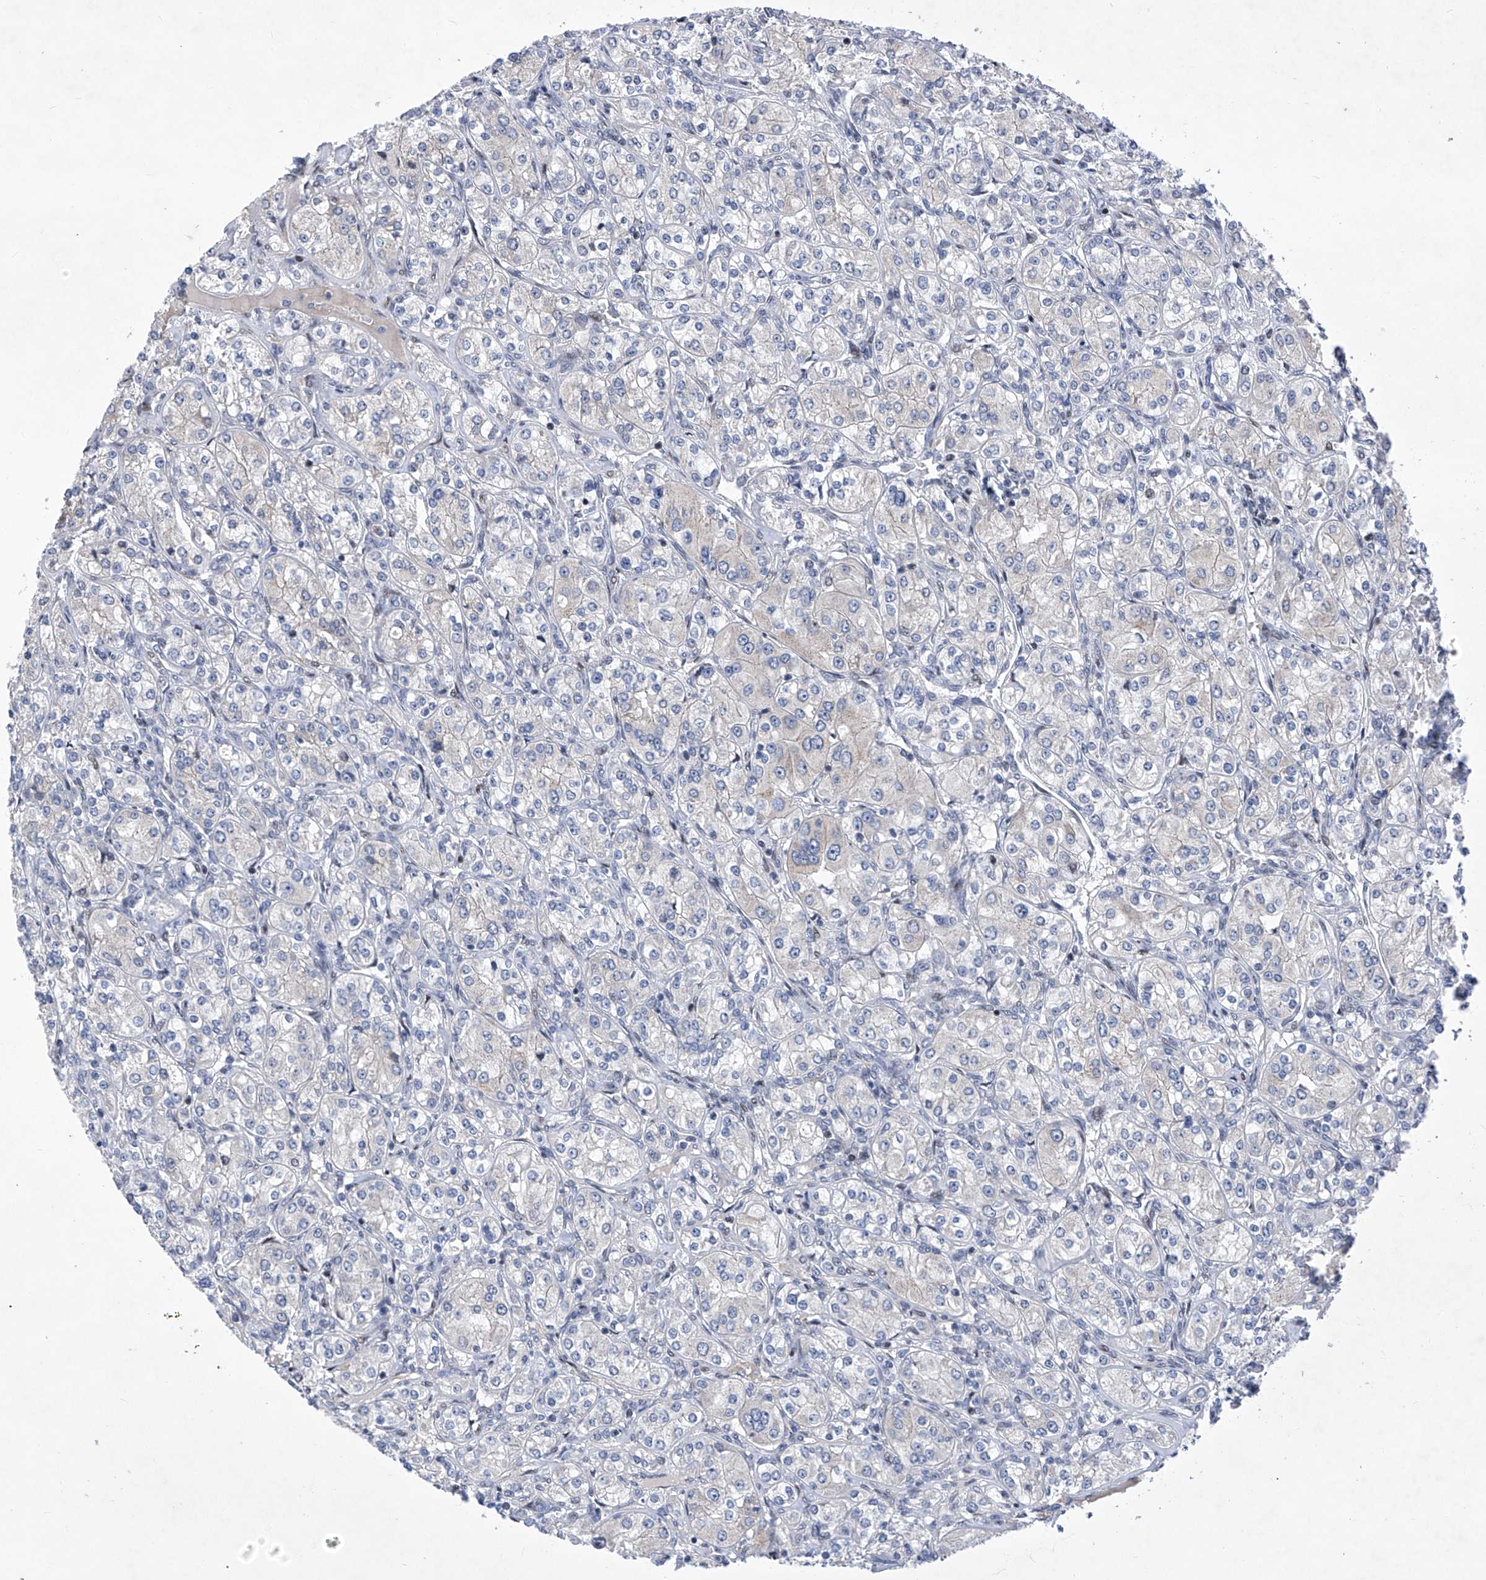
{"staining": {"intensity": "negative", "quantity": "none", "location": "none"}, "tissue": "renal cancer", "cell_type": "Tumor cells", "image_type": "cancer", "snomed": [{"axis": "morphology", "description": "Adenocarcinoma, NOS"}, {"axis": "topography", "description": "Kidney"}], "caption": "Micrograph shows no significant protein positivity in tumor cells of renal adenocarcinoma.", "gene": "NUFIP1", "patient": {"sex": "male", "age": 77}}